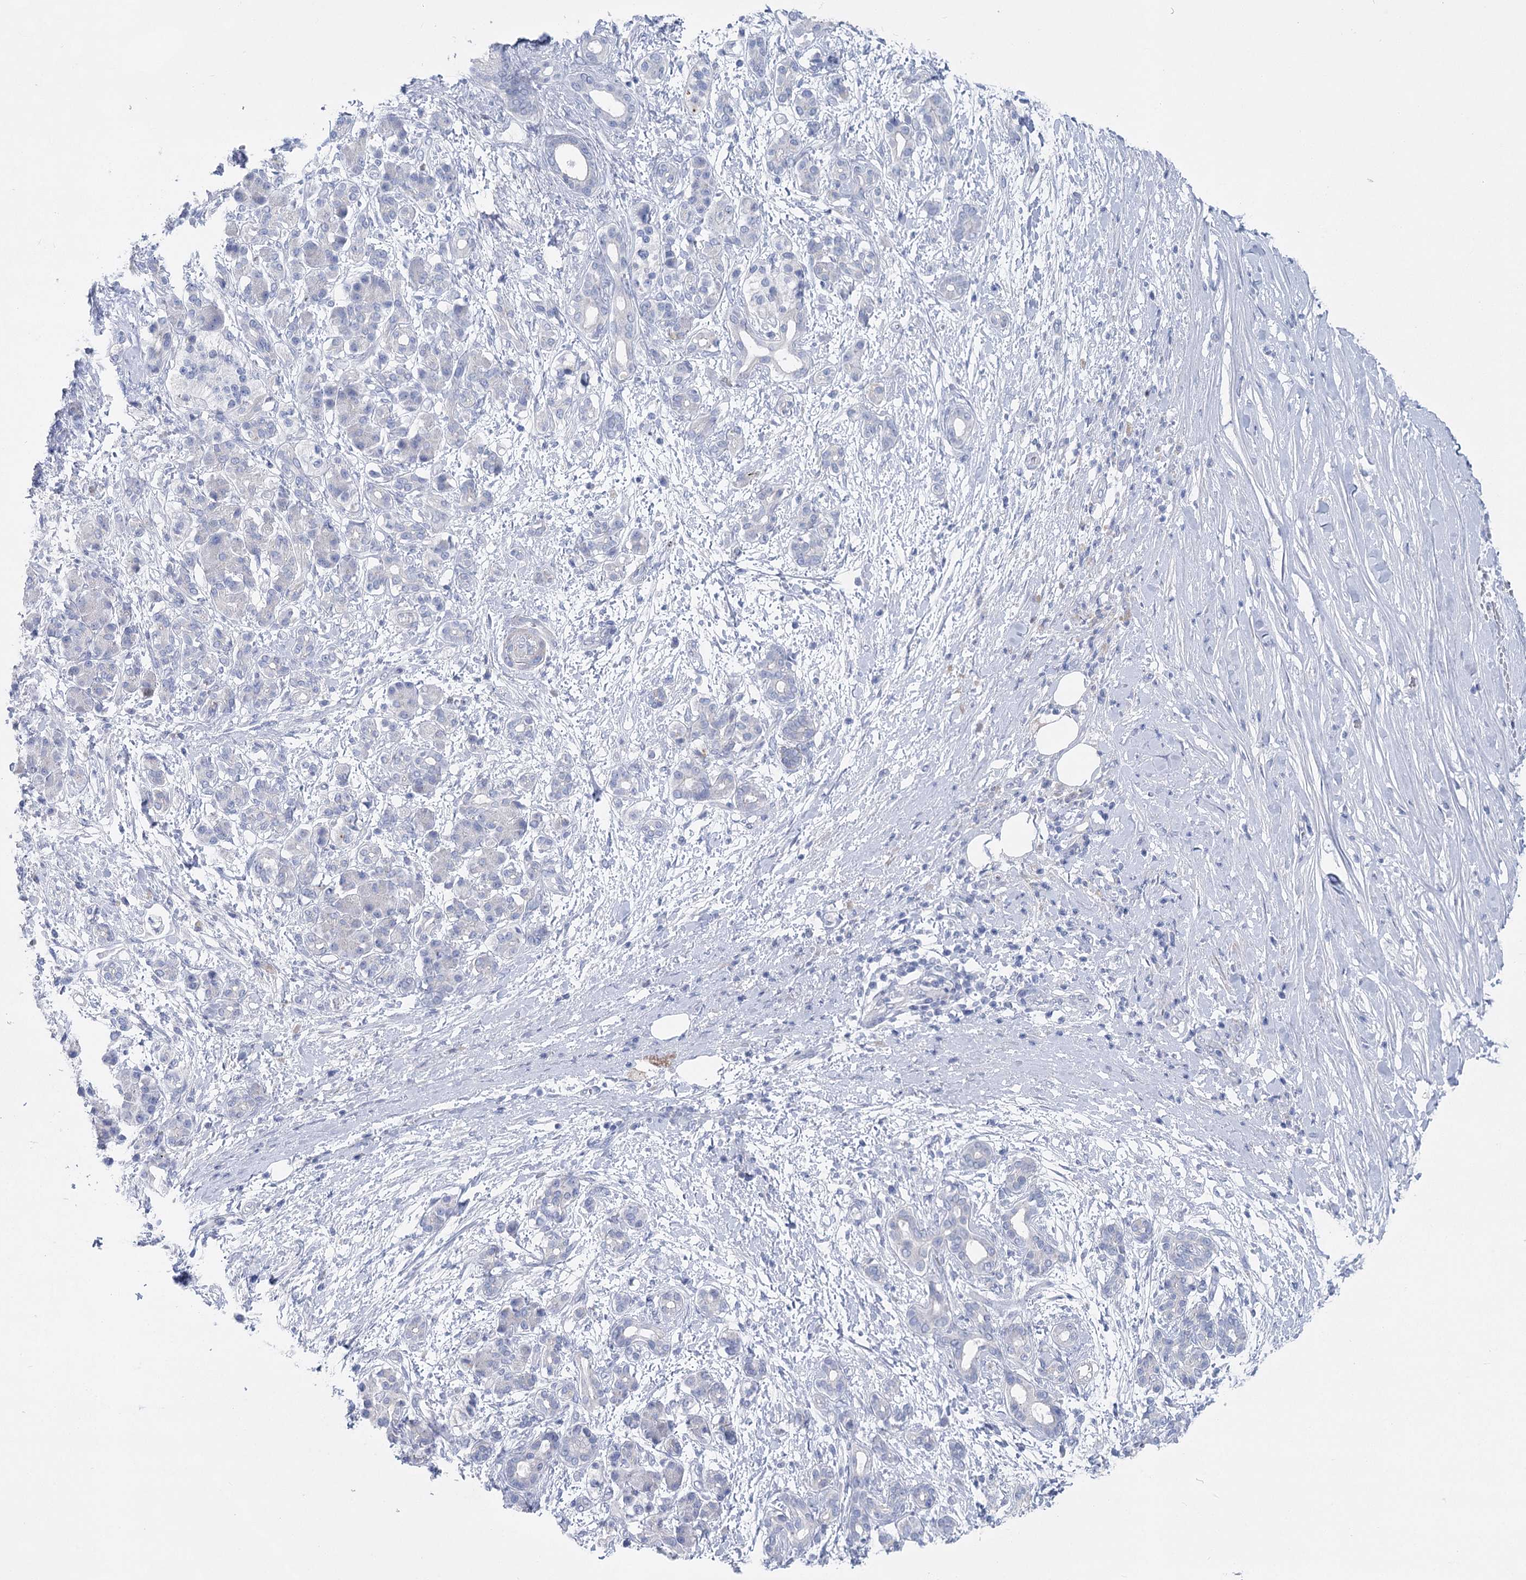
{"staining": {"intensity": "negative", "quantity": "none", "location": "none"}, "tissue": "pancreatic cancer", "cell_type": "Tumor cells", "image_type": "cancer", "snomed": [{"axis": "morphology", "description": "Adenocarcinoma, NOS"}, {"axis": "topography", "description": "Pancreas"}], "caption": "A photomicrograph of human pancreatic adenocarcinoma is negative for staining in tumor cells. (DAB (3,3'-diaminobenzidine) immunohistochemistry (IHC) visualized using brightfield microscopy, high magnification).", "gene": "WDR74", "patient": {"sex": "female", "age": 55}}